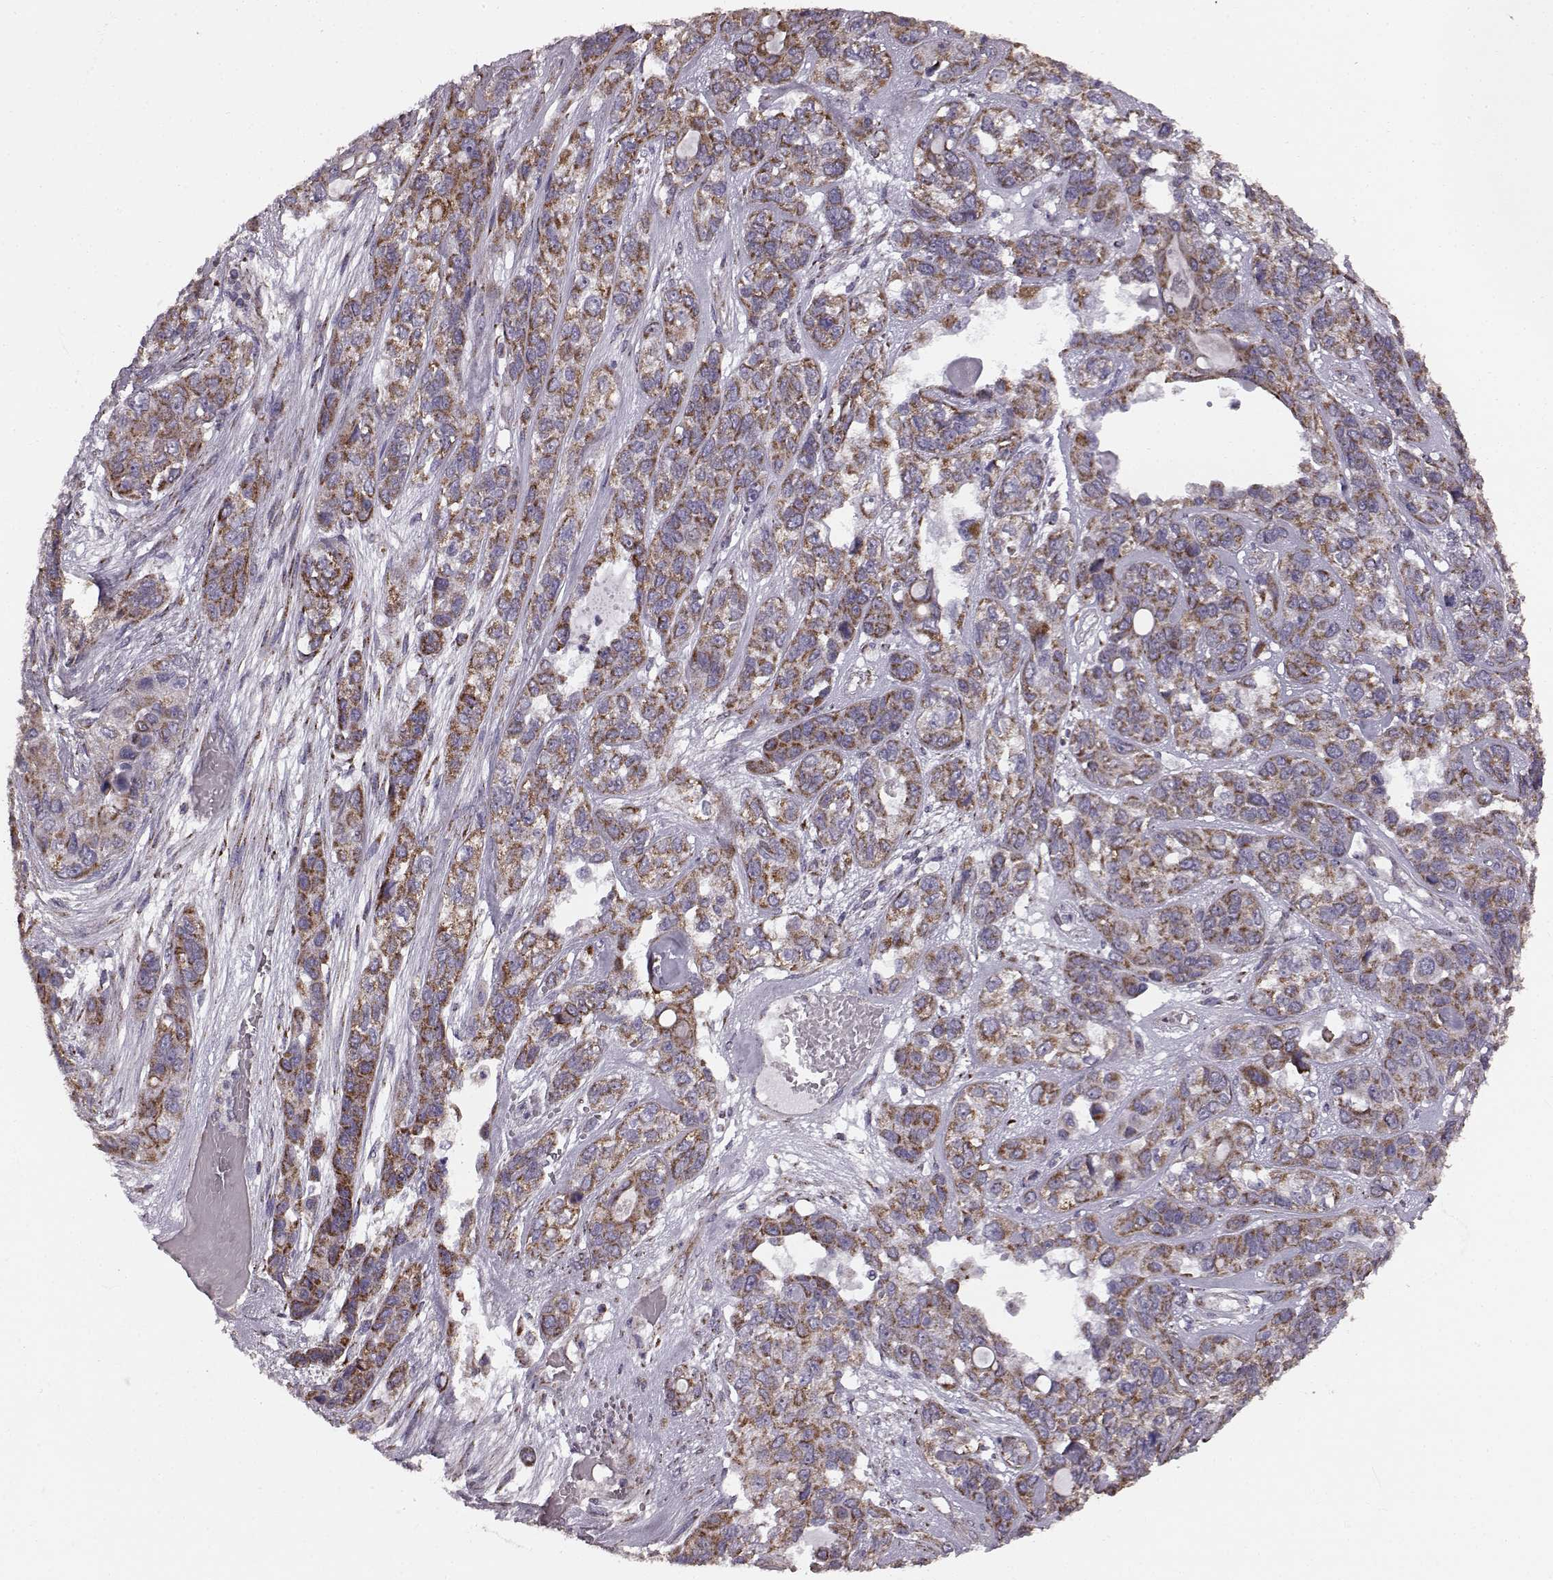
{"staining": {"intensity": "strong", "quantity": ">75%", "location": "cytoplasmic/membranous"}, "tissue": "lung cancer", "cell_type": "Tumor cells", "image_type": "cancer", "snomed": [{"axis": "morphology", "description": "Squamous cell carcinoma, NOS"}, {"axis": "topography", "description": "Lung"}], "caption": "A histopathology image of human lung cancer stained for a protein reveals strong cytoplasmic/membranous brown staining in tumor cells.", "gene": "FAM8A1", "patient": {"sex": "female", "age": 70}}